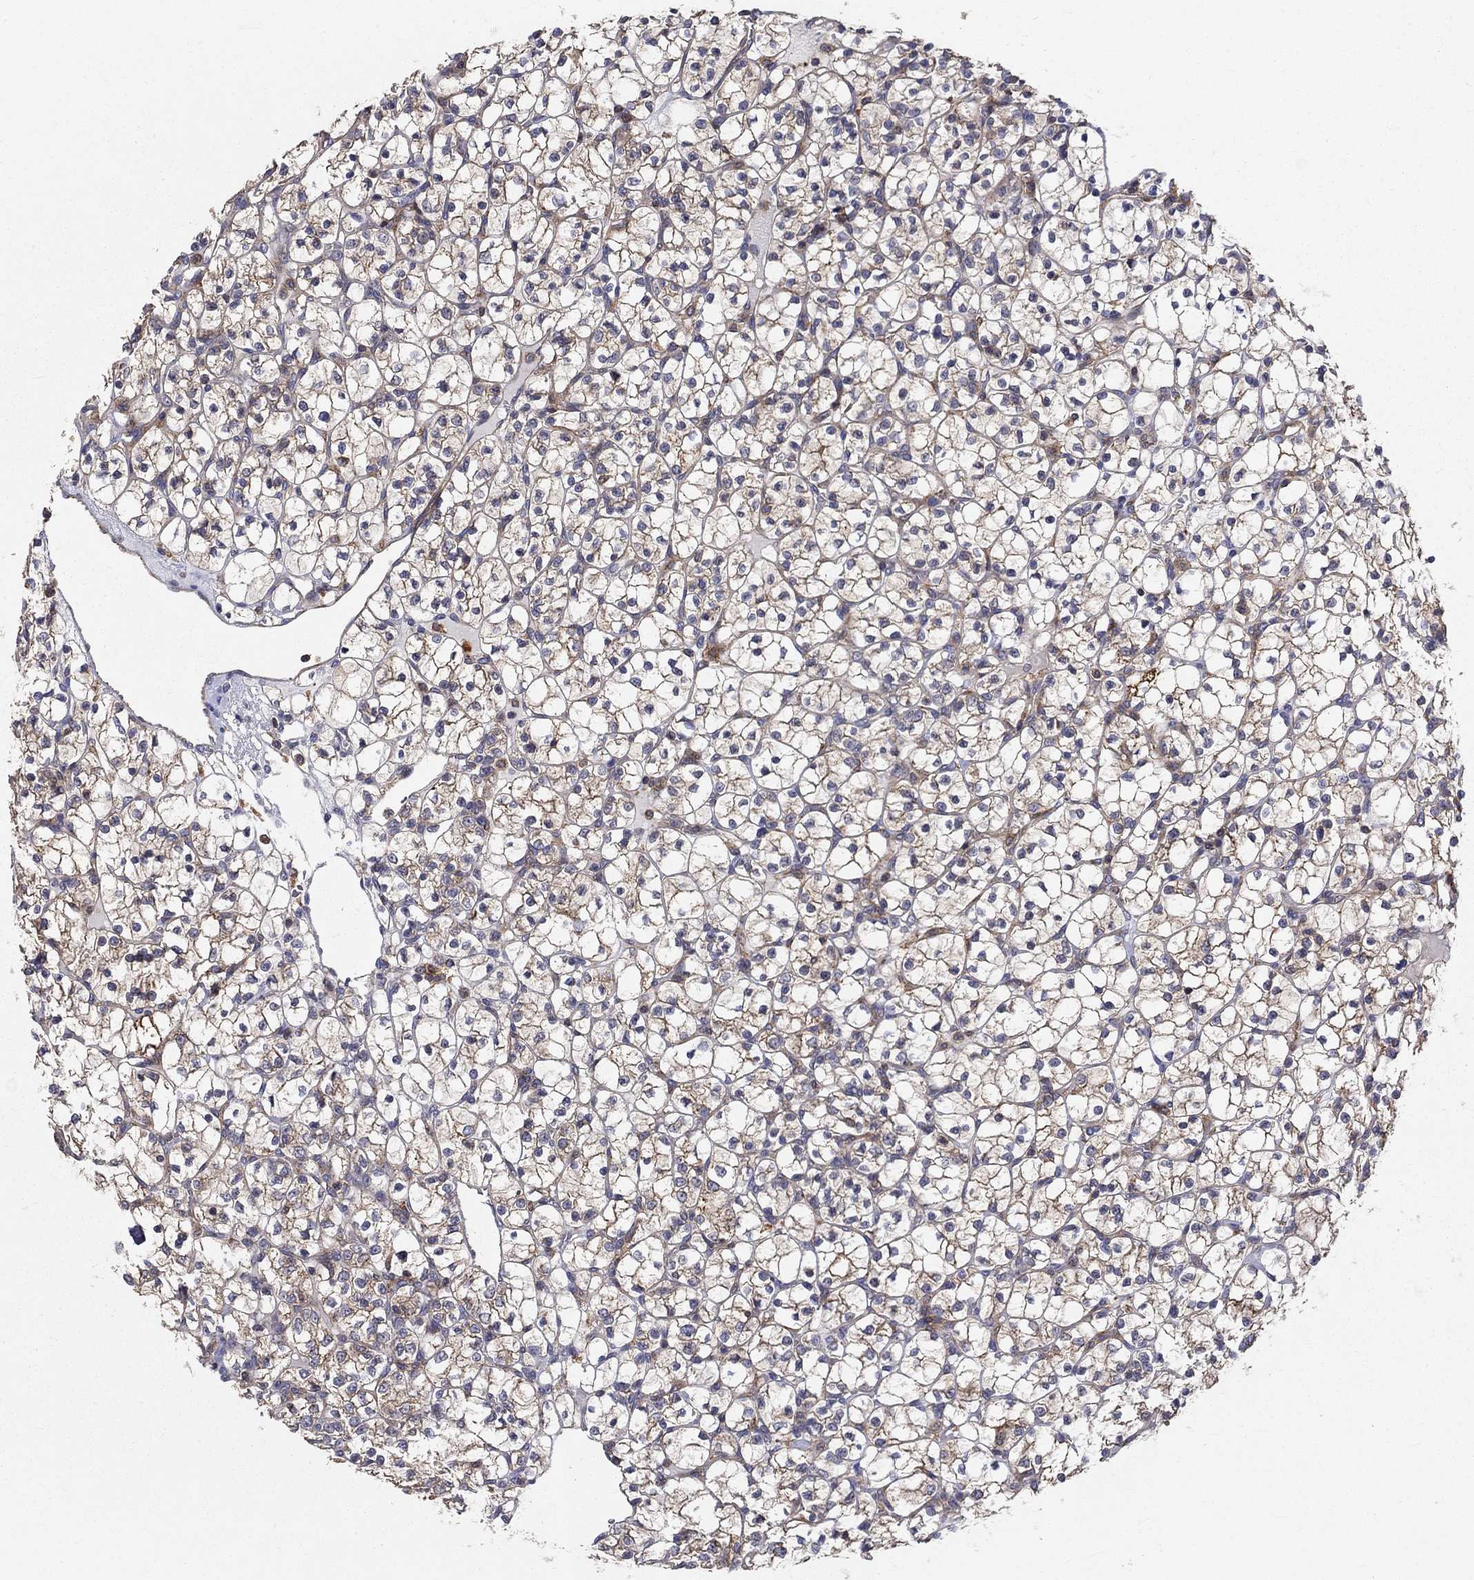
{"staining": {"intensity": "moderate", "quantity": ">75%", "location": "cytoplasmic/membranous"}, "tissue": "renal cancer", "cell_type": "Tumor cells", "image_type": "cancer", "snomed": [{"axis": "morphology", "description": "Adenocarcinoma, NOS"}, {"axis": "topography", "description": "Kidney"}], "caption": "A histopathology image of human renal cancer stained for a protein displays moderate cytoplasmic/membranous brown staining in tumor cells.", "gene": "ALDH4A1", "patient": {"sex": "female", "age": 89}}